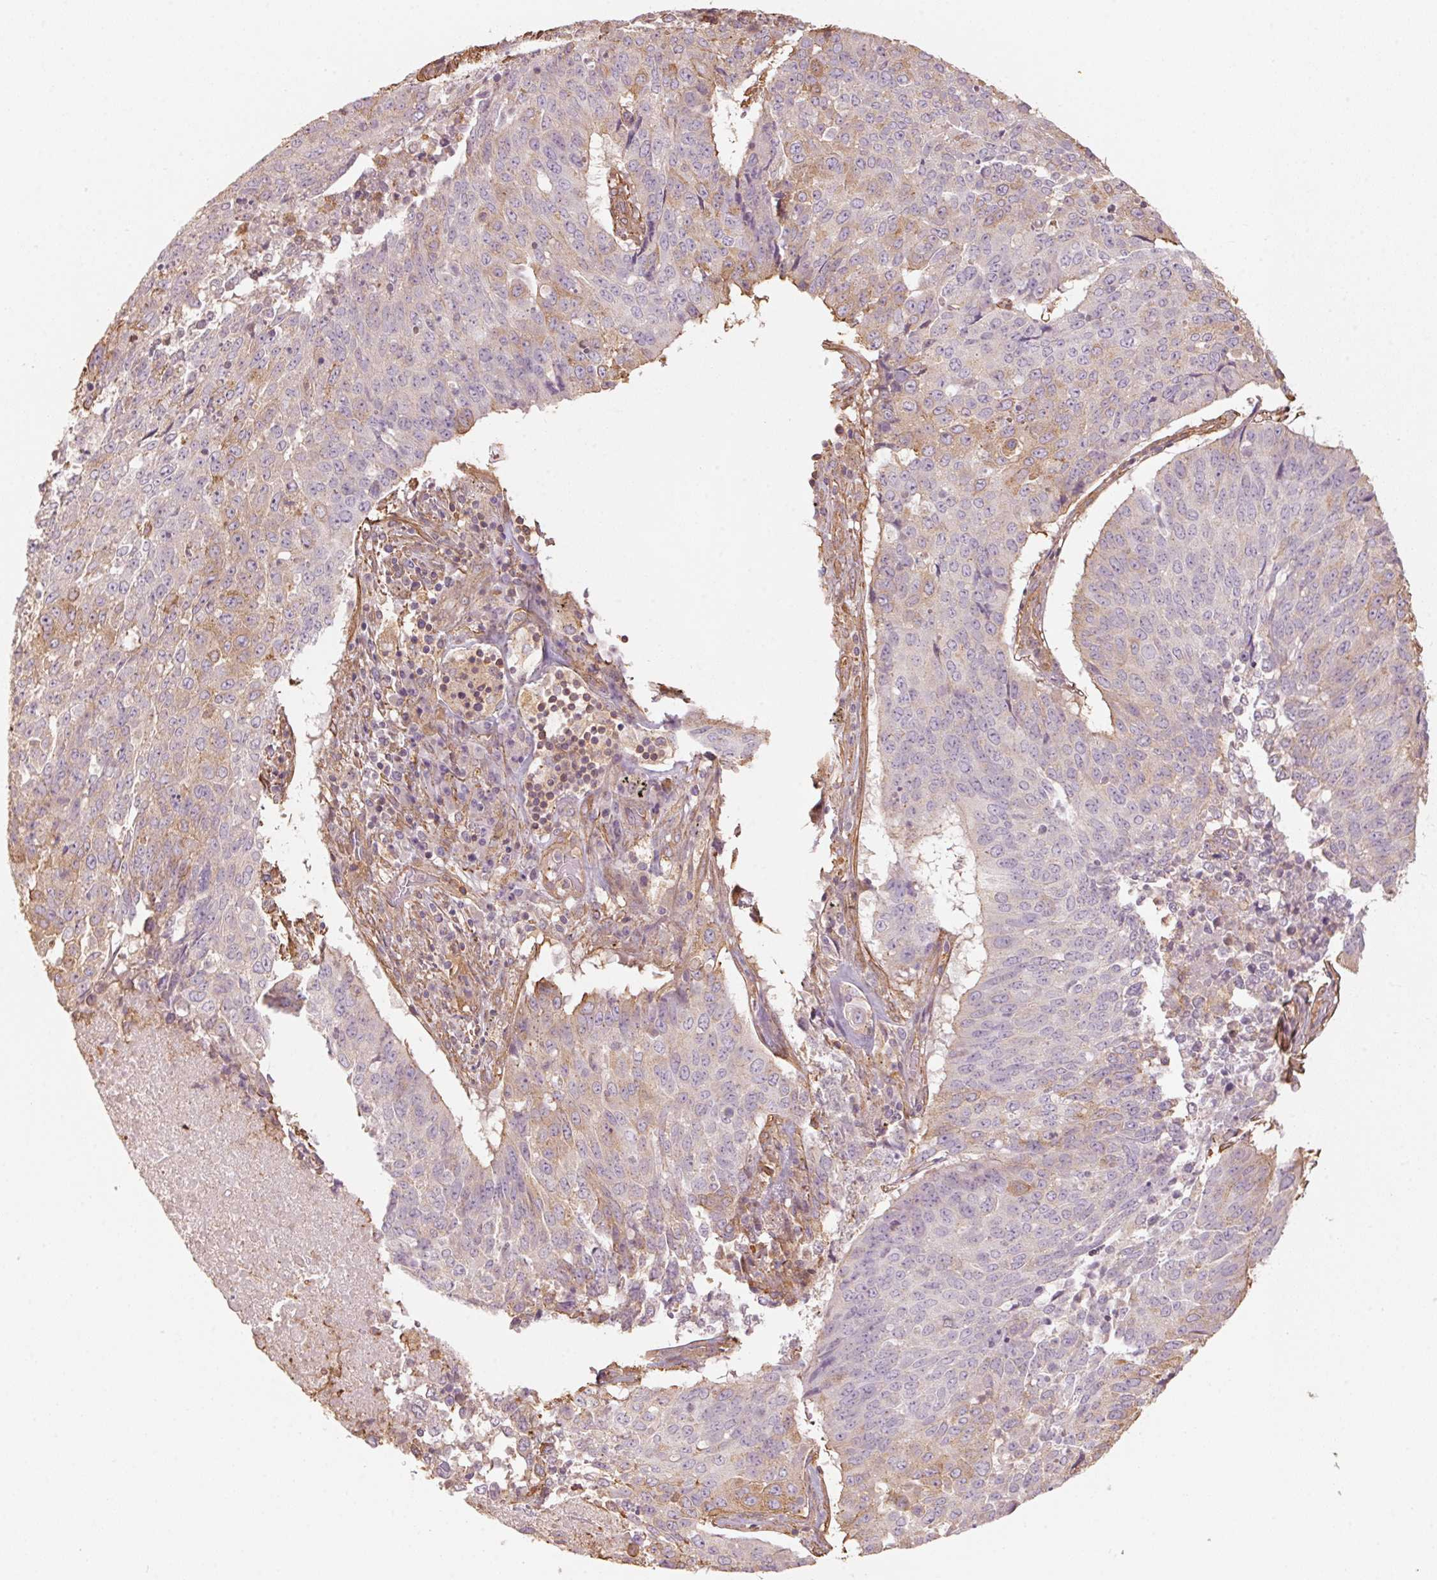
{"staining": {"intensity": "weak", "quantity": "<25%", "location": "cytoplasmic/membranous"}, "tissue": "lung cancer", "cell_type": "Tumor cells", "image_type": "cancer", "snomed": [{"axis": "morphology", "description": "Normal tissue, NOS"}, {"axis": "morphology", "description": "Squamous cell carcinoma, NOS"}, {"axis": "topography", "description": "Bronchus"}, {"axis": "topography", "description": "Lung"}], "caption": "Immunohistochemistry (IHC) of lung squamous cell carcinoma exhibits no positivity in tumor cells.", "gene": "QDPR", "patient": {"sex": "male", "age": 64}}